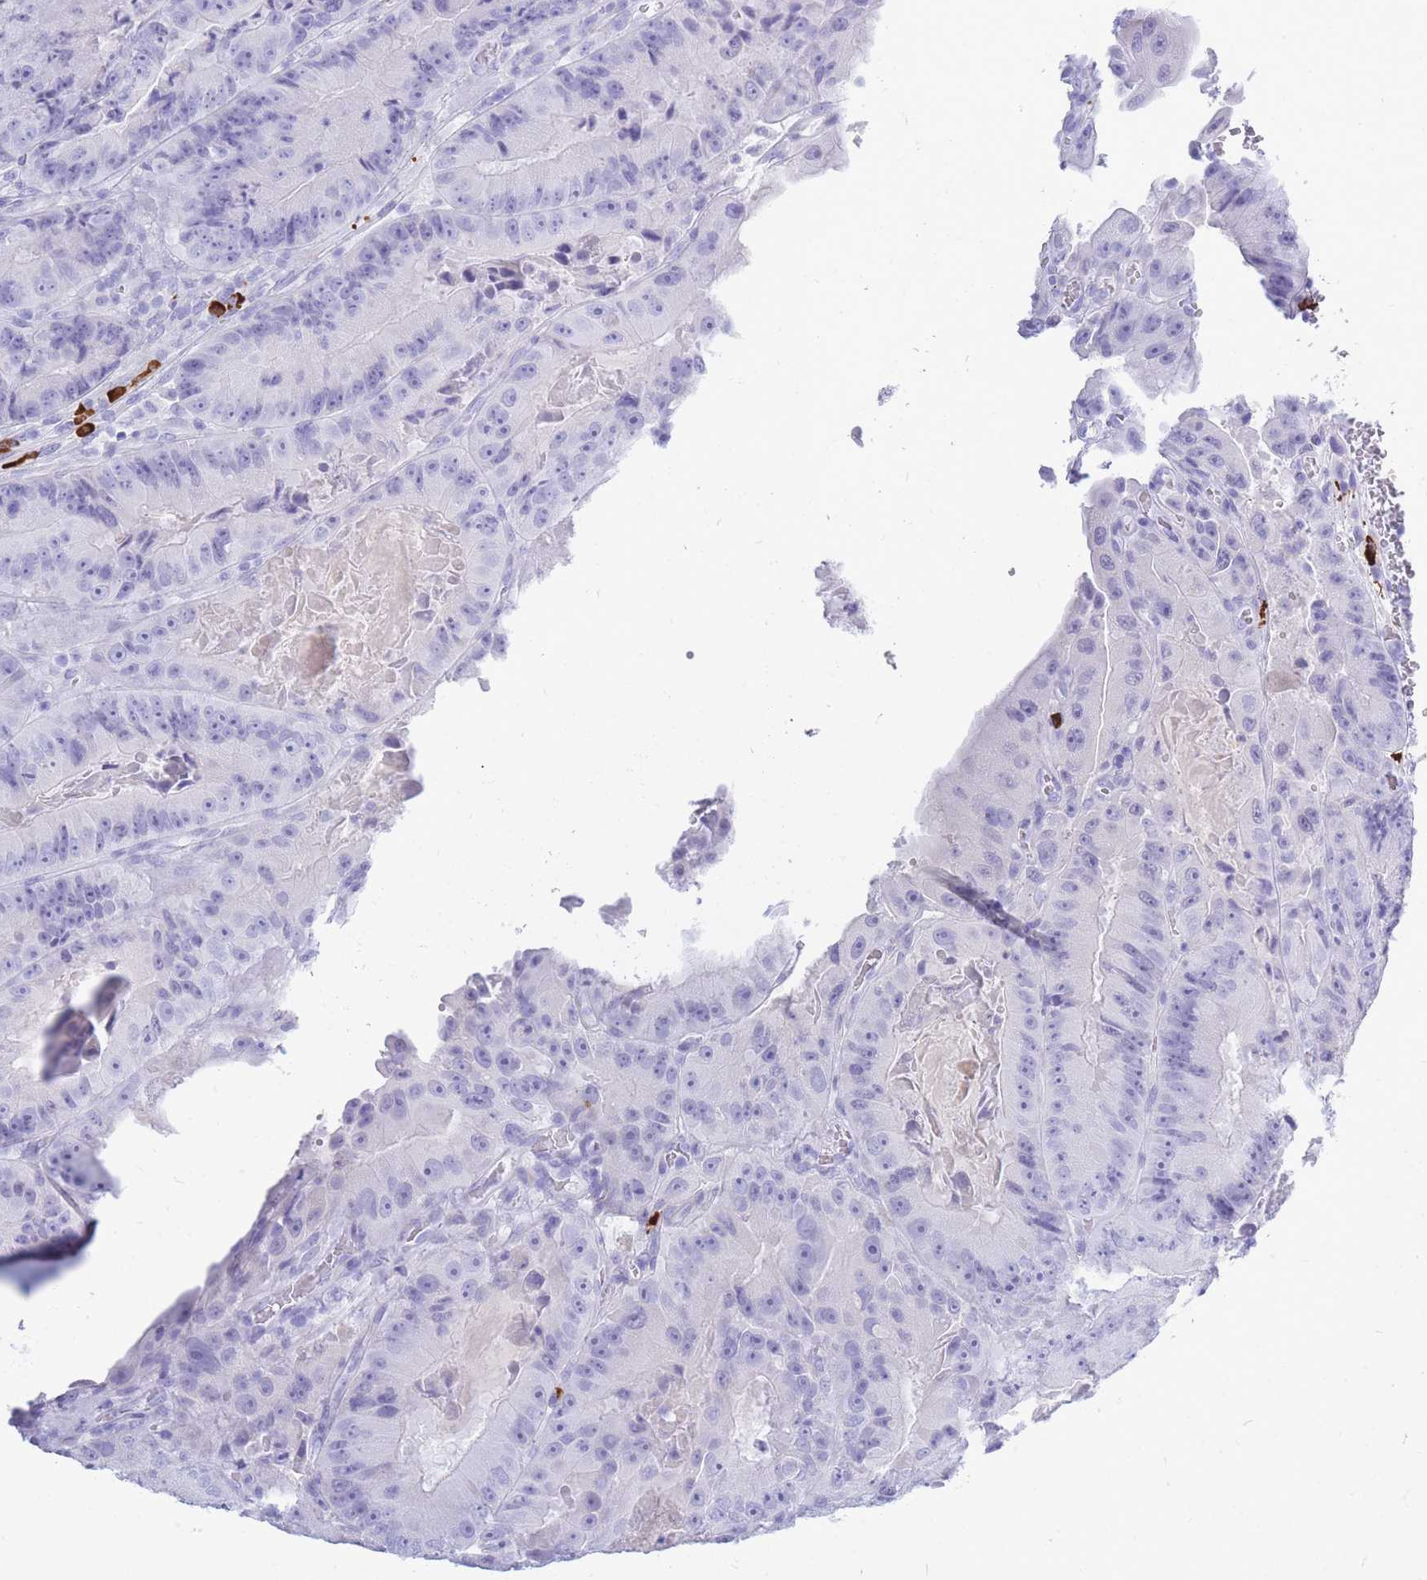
{"staining": {"intensity": "negative", "quantity": "none", "location": "none"}, "tissue": "colorectal cancer", "cell_type": "Tumor cells", "image_type": "cancer", "snomed": [{"axis": "morphology", "description": "Adenocarcinoma, NOS"}, {"axis": "topography", "description": "Colon"}], "caption": "The image displays no significant expression in tumor cells of adenocarcinoma (colorectal).", "gene": "ZFP62", "patient": {"sex": "female", "age": 86}}